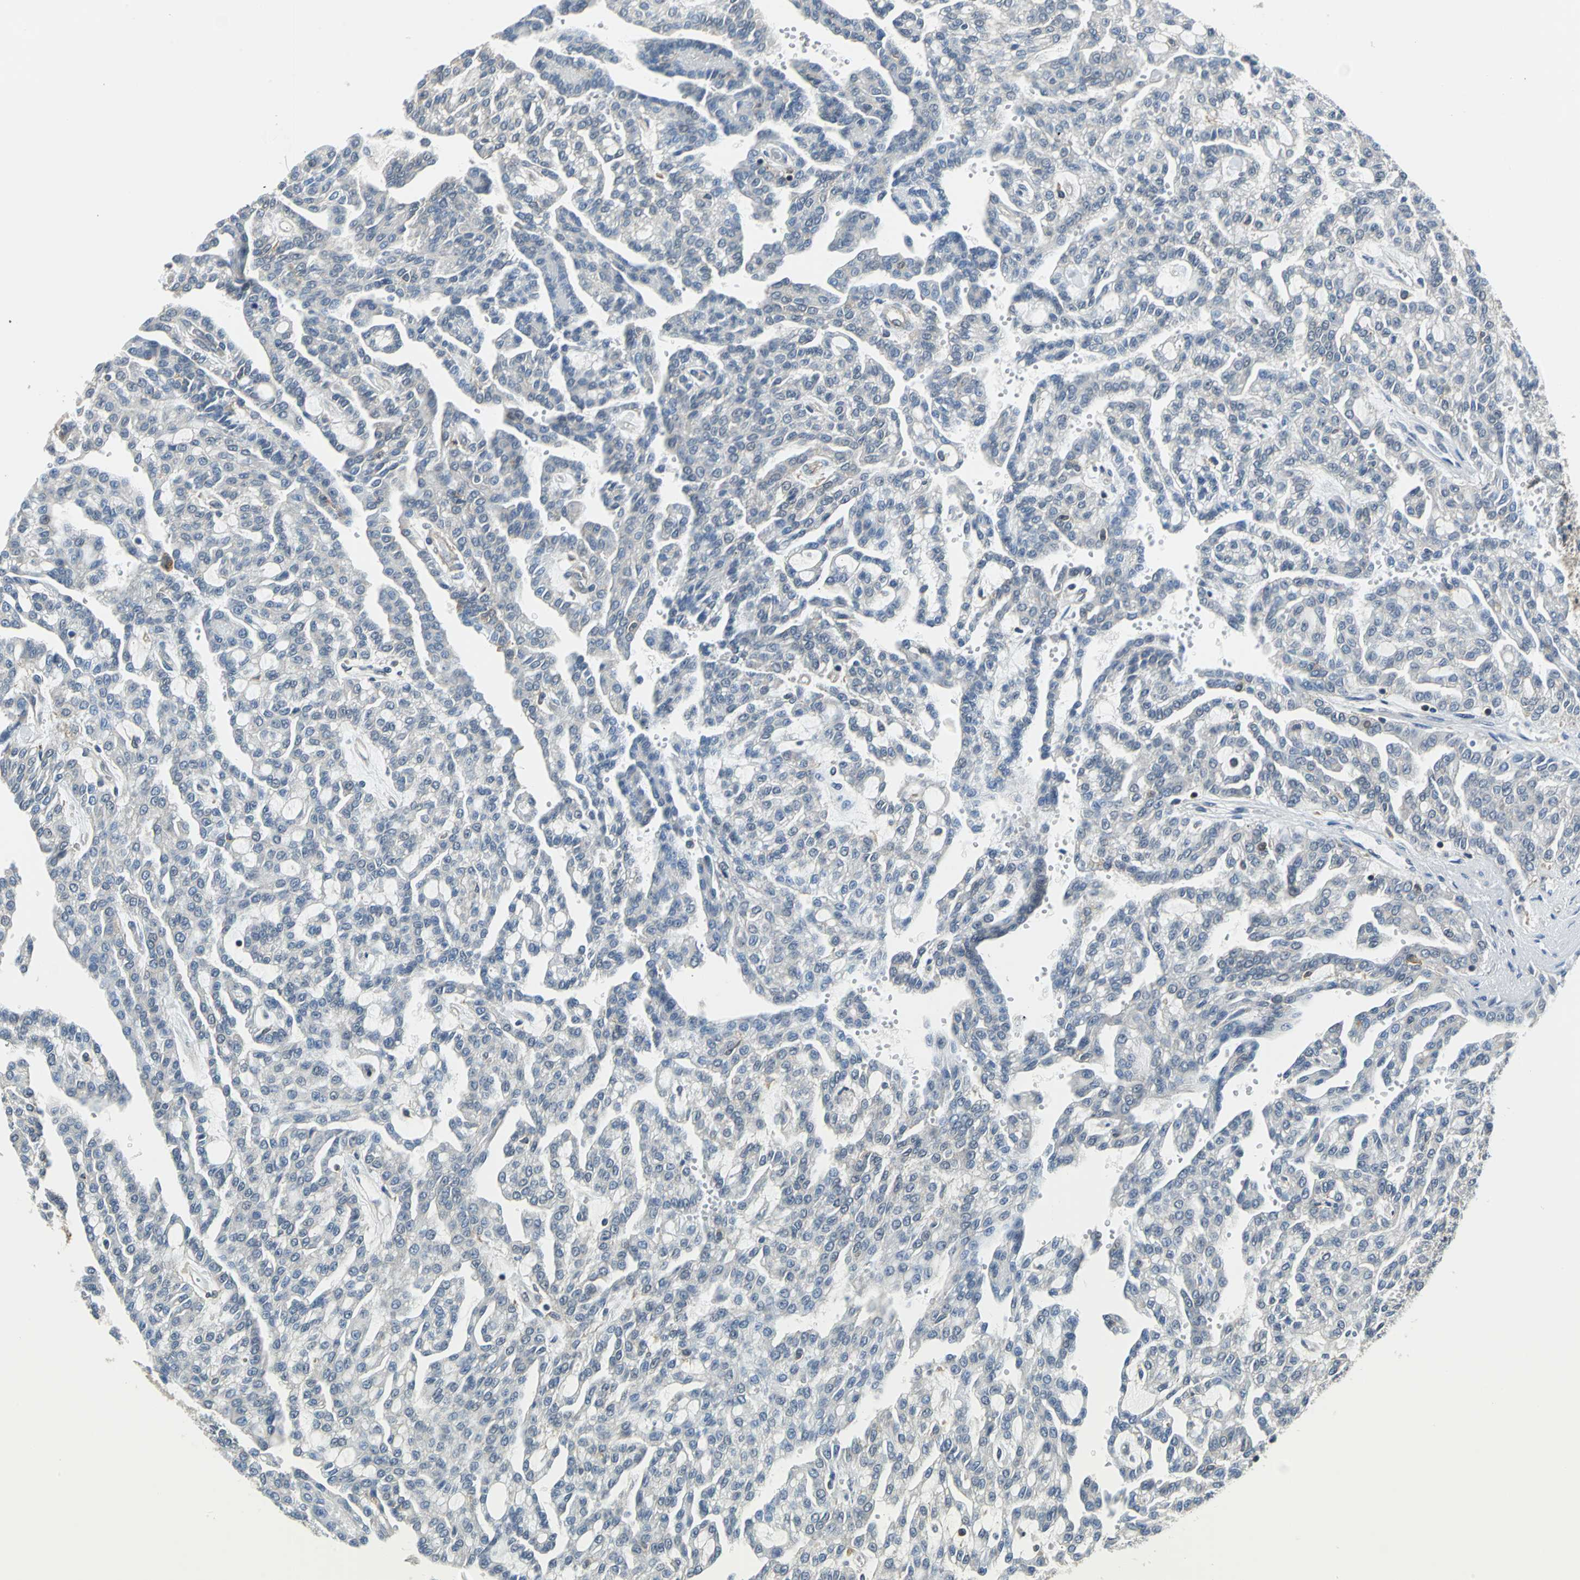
{"staining": {"intensity": "negative", "quantity": "none", "location": "none"}, "tissue": "renal cancer", "cell_type": "Tumor cells", "image_type": "cancer", "snomed": [{"axis": "morphology", "description": "Adenocarcinoma, NOS"}, {"axis": "topography", "description": "Kidney"}], "caption": "Immunohistochemical staining of renal cancer displays no significant positivity in tumor cells.", "gene": "ARPC3", "patient": {"sex": "male", "age": 63}}